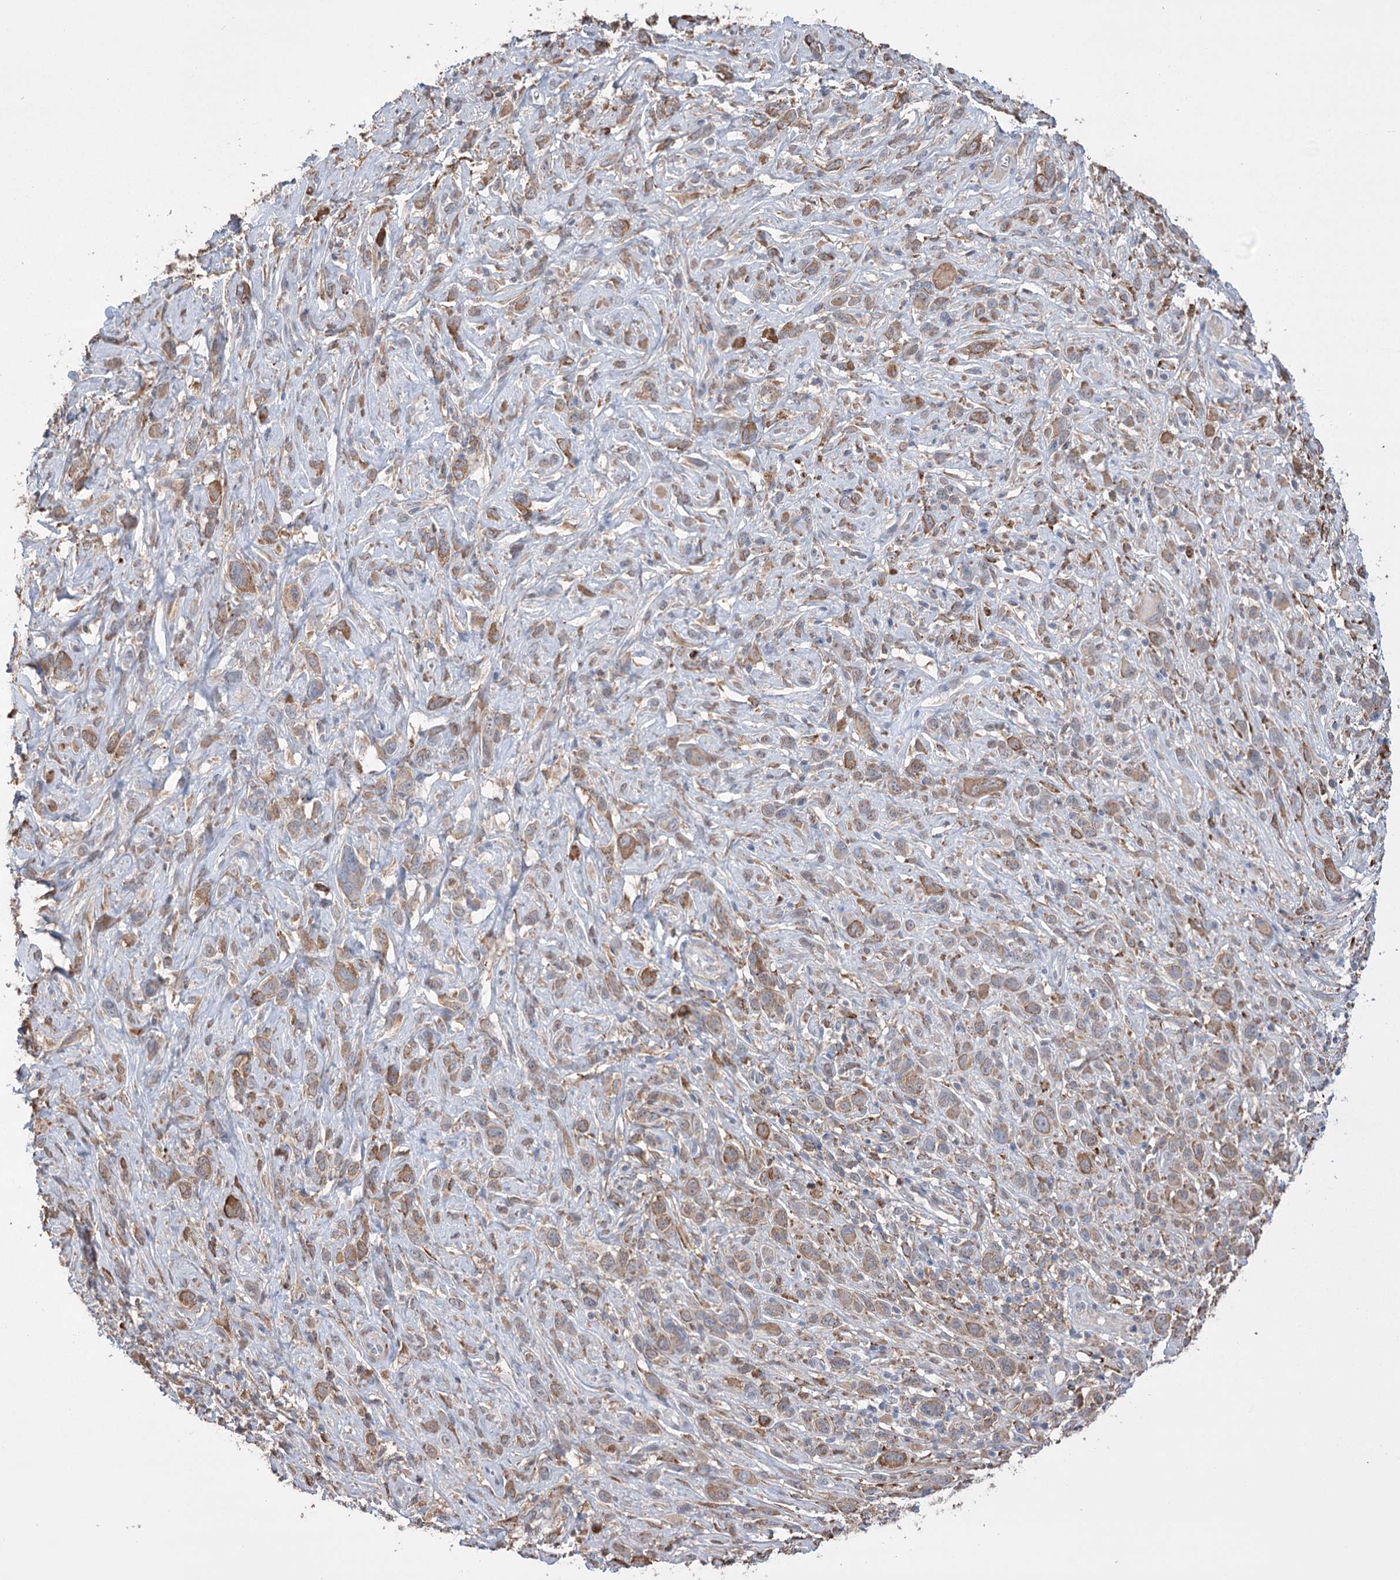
{"staining": {"intensity": "moderate", "quantity": "<25%", "location": "cytoplasmic/membranous"}, "tissue": "melanoma", "cell_type": "Tumor cells", "image_type": "cancer", "snomed": [{"axis": "morphology", "description": "Malignant melanoma, NOS"}, {"axis": "topography", "description": "Skin of trunk"}], "caption": "Protein expression analysis of melanoma demonstrates moderate cytoplasmic/membranous expression in about <25% of tumor cells.", "gene": "TRIM71", "patient": {"sex": "male", "age": 71}}